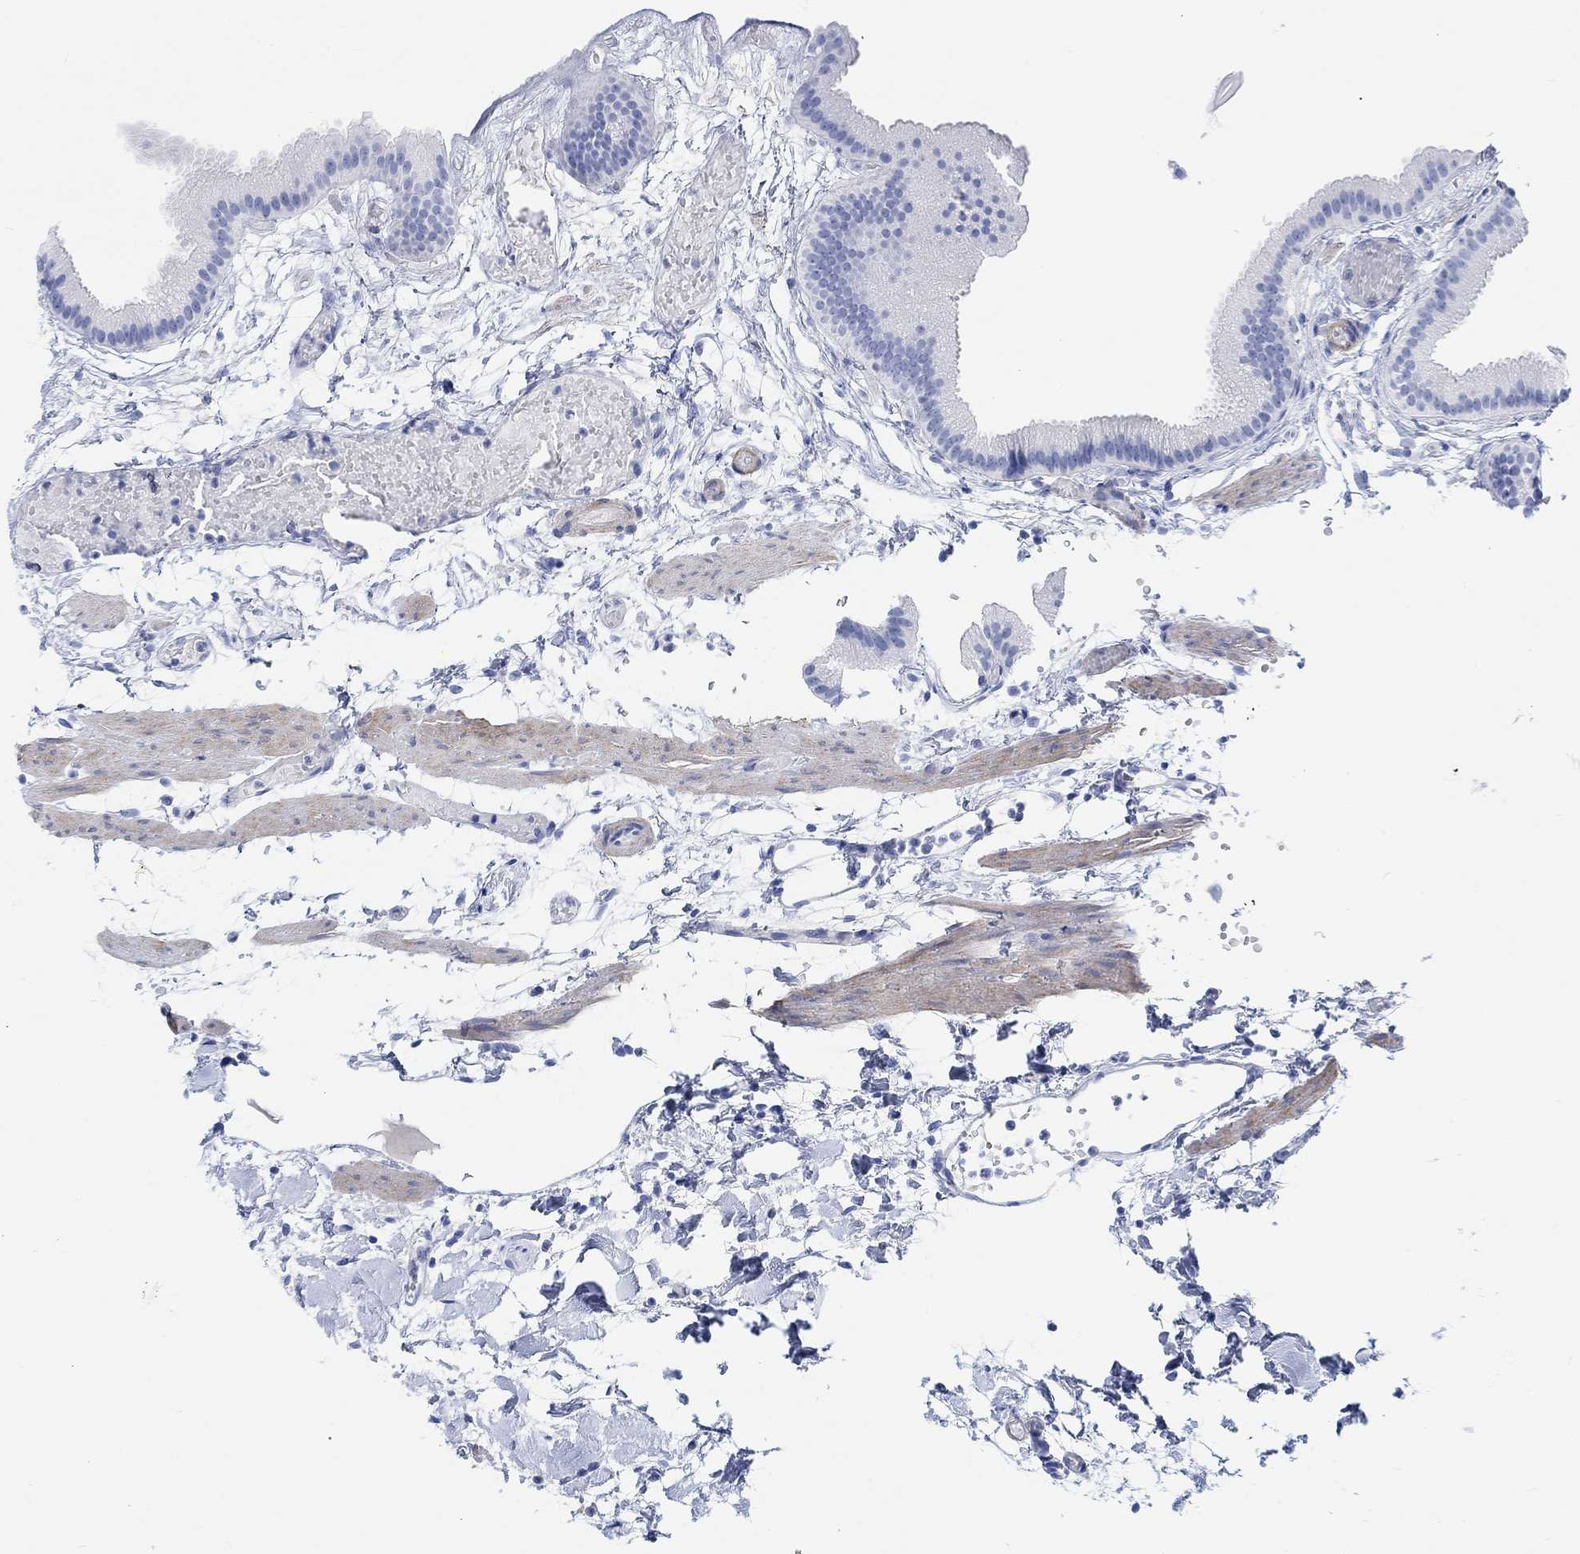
{"staining": {"intensity": "negative", "quantity": "none", "location": "none"}, "tissue": "gallbladder", "cell_type": "Glandular cells", "image_type": "normal", "snomed": [{"axis": "morphology", "description": "Normal tissue, NOS"}, {"axis": "topography", "description": "Gallbladder"}], "caption": "A high-resolution image shows immunohistochemistry staining of benign gallbladder, which demonstrates no significant positivity in glandular cells. (Brightfield microscopy of DAB (3,3'-diaminobenzidine) immunohistochemistry (IHC) at high magnification).", "gene": "ANKRD33", "patient": {"sex": "female", "age": 45}}